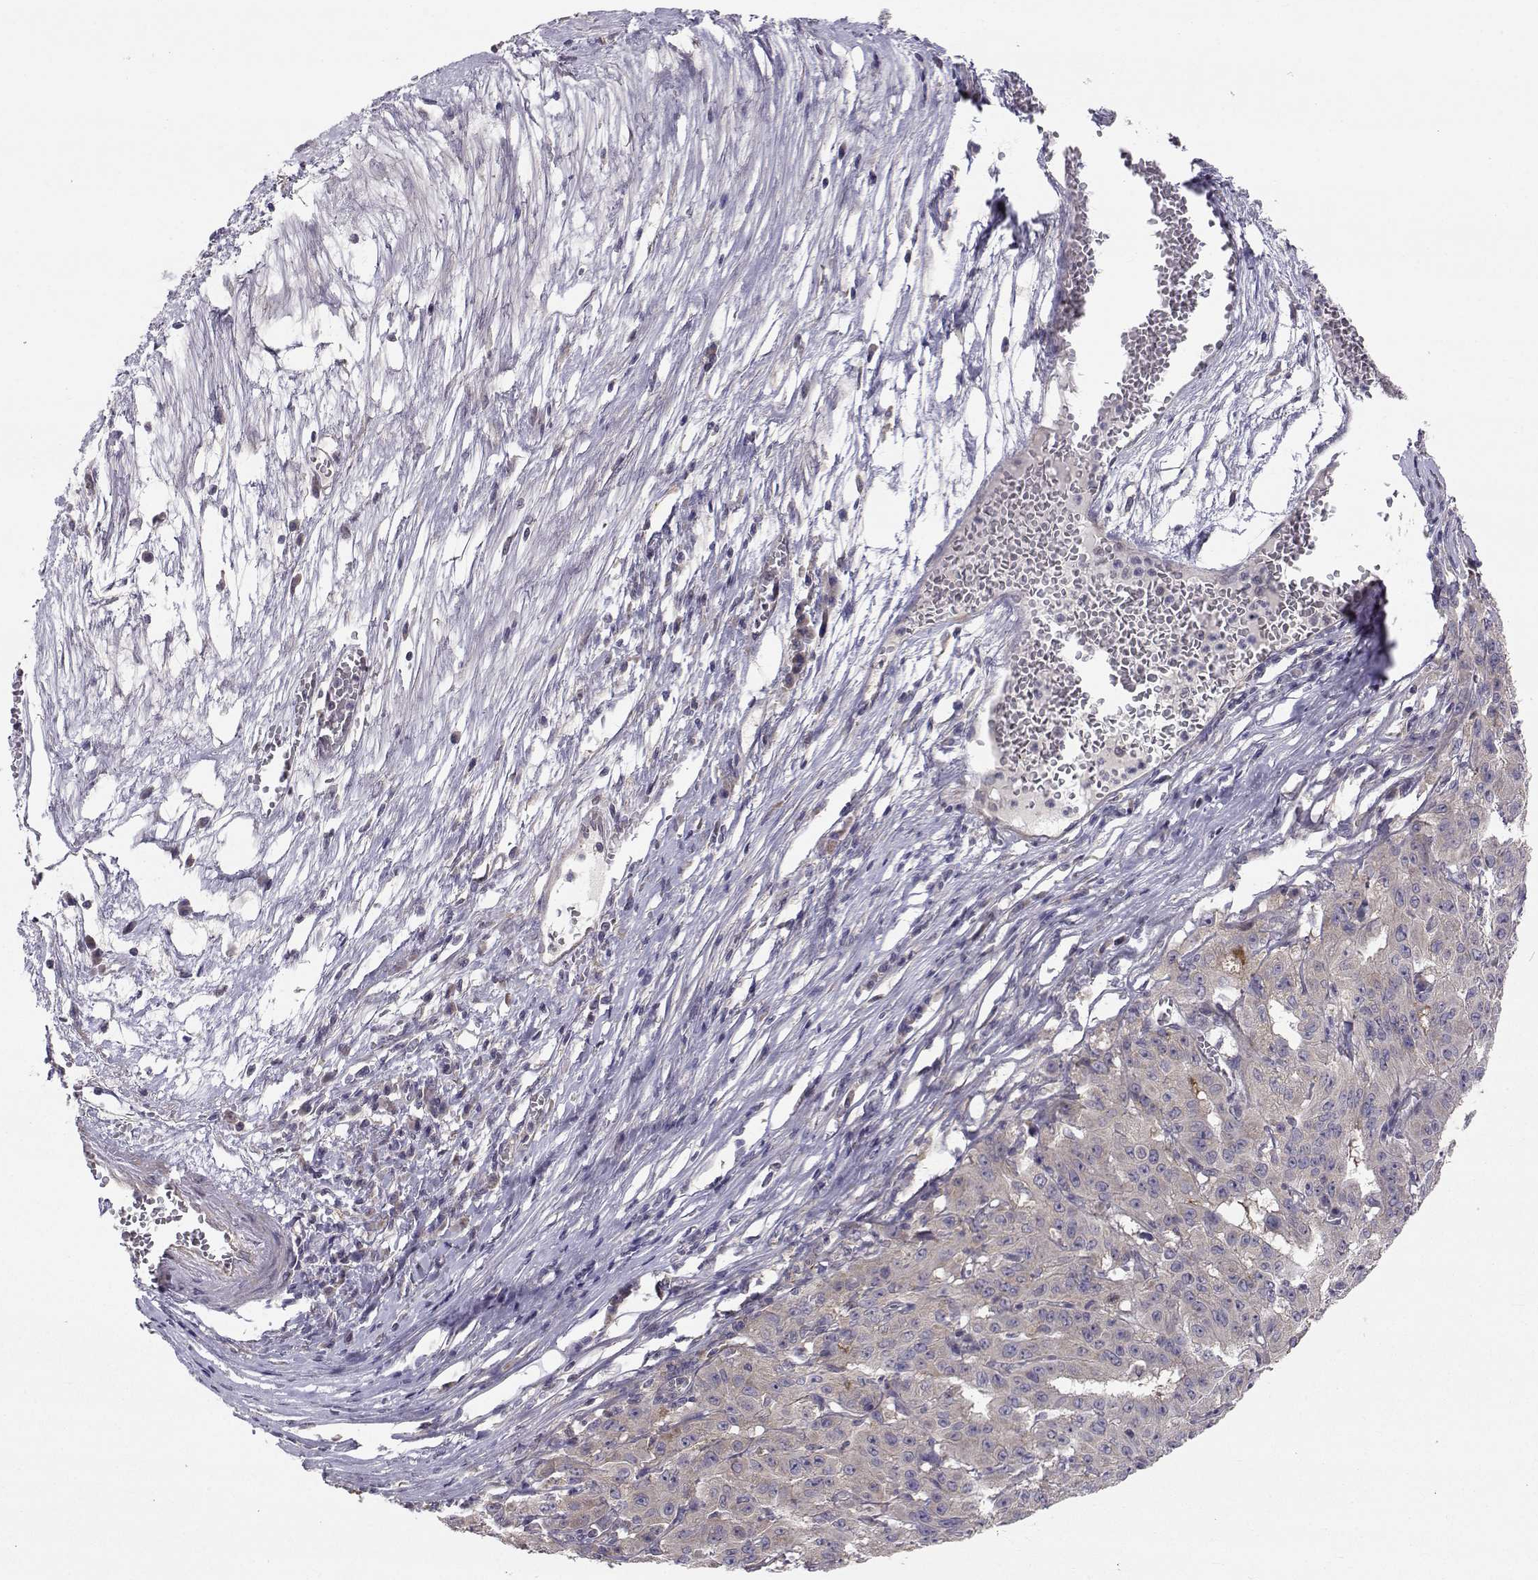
{"staining": {"intensity": "weak", "quantity": "<25%", "location": "cytoplasmic/membranous"}, "tissue": "pancreatic cancer", "cell_type": "Tumor cells", "image_type": "cancer", "snomed": [{"axis": "morphology", "description": "Adenocarcinoma, NOS"}, {"axis": "topography", "description": "Pancreas"}], "caption": "Immunohistochemistry photomicrograph of human pancreatic adenocarcinoma stained for a protein (brown), which displays no expression in tumor cells. (Brightfield microscopy of DAB (3,3'-diaminobenzidine) immunohistochemistry at high magnification).", "gene": "PEX5L", "patient": {"sex": "male", "age": 63}}